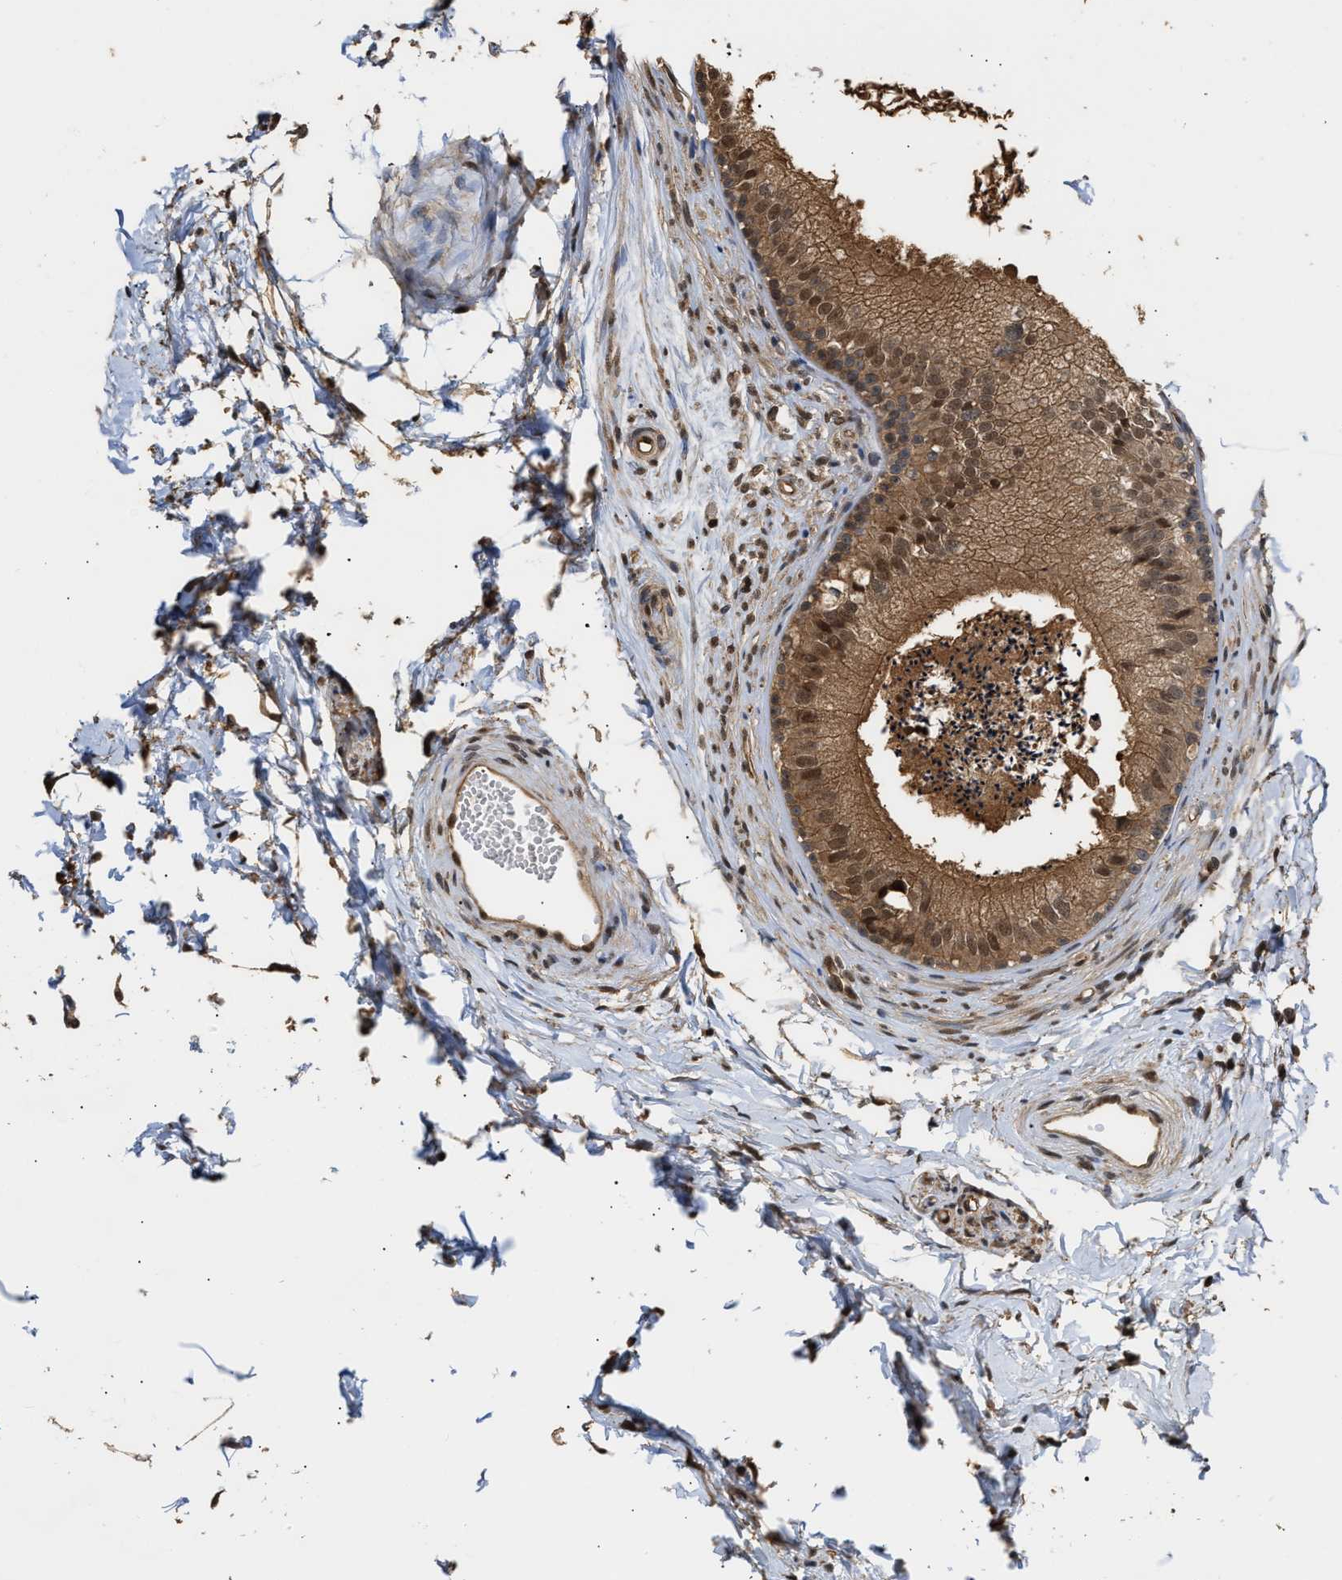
{"staining": {"intensity": "strong", "quantity": ">75%", "location": "cytoplasmic/membranous,nuclear"}, "tissue": "epididymis", "cell_type": "Glandular cells", "image_type": "normal", "snomed": [{"axis": "morphology", "description": "Normal tissue, NOS"}, {"axis": "topography", "description": "Epididymis"}], "caption": "A micrograph showing strong cytoplasmic/membranous,nuclear positivity in approximately >75% of glandular cells in benign epididymis, as visualized by brown immunohistochemical staining.", "gene": "SCAI", "patient": {"sex": "male", "age": 56}}